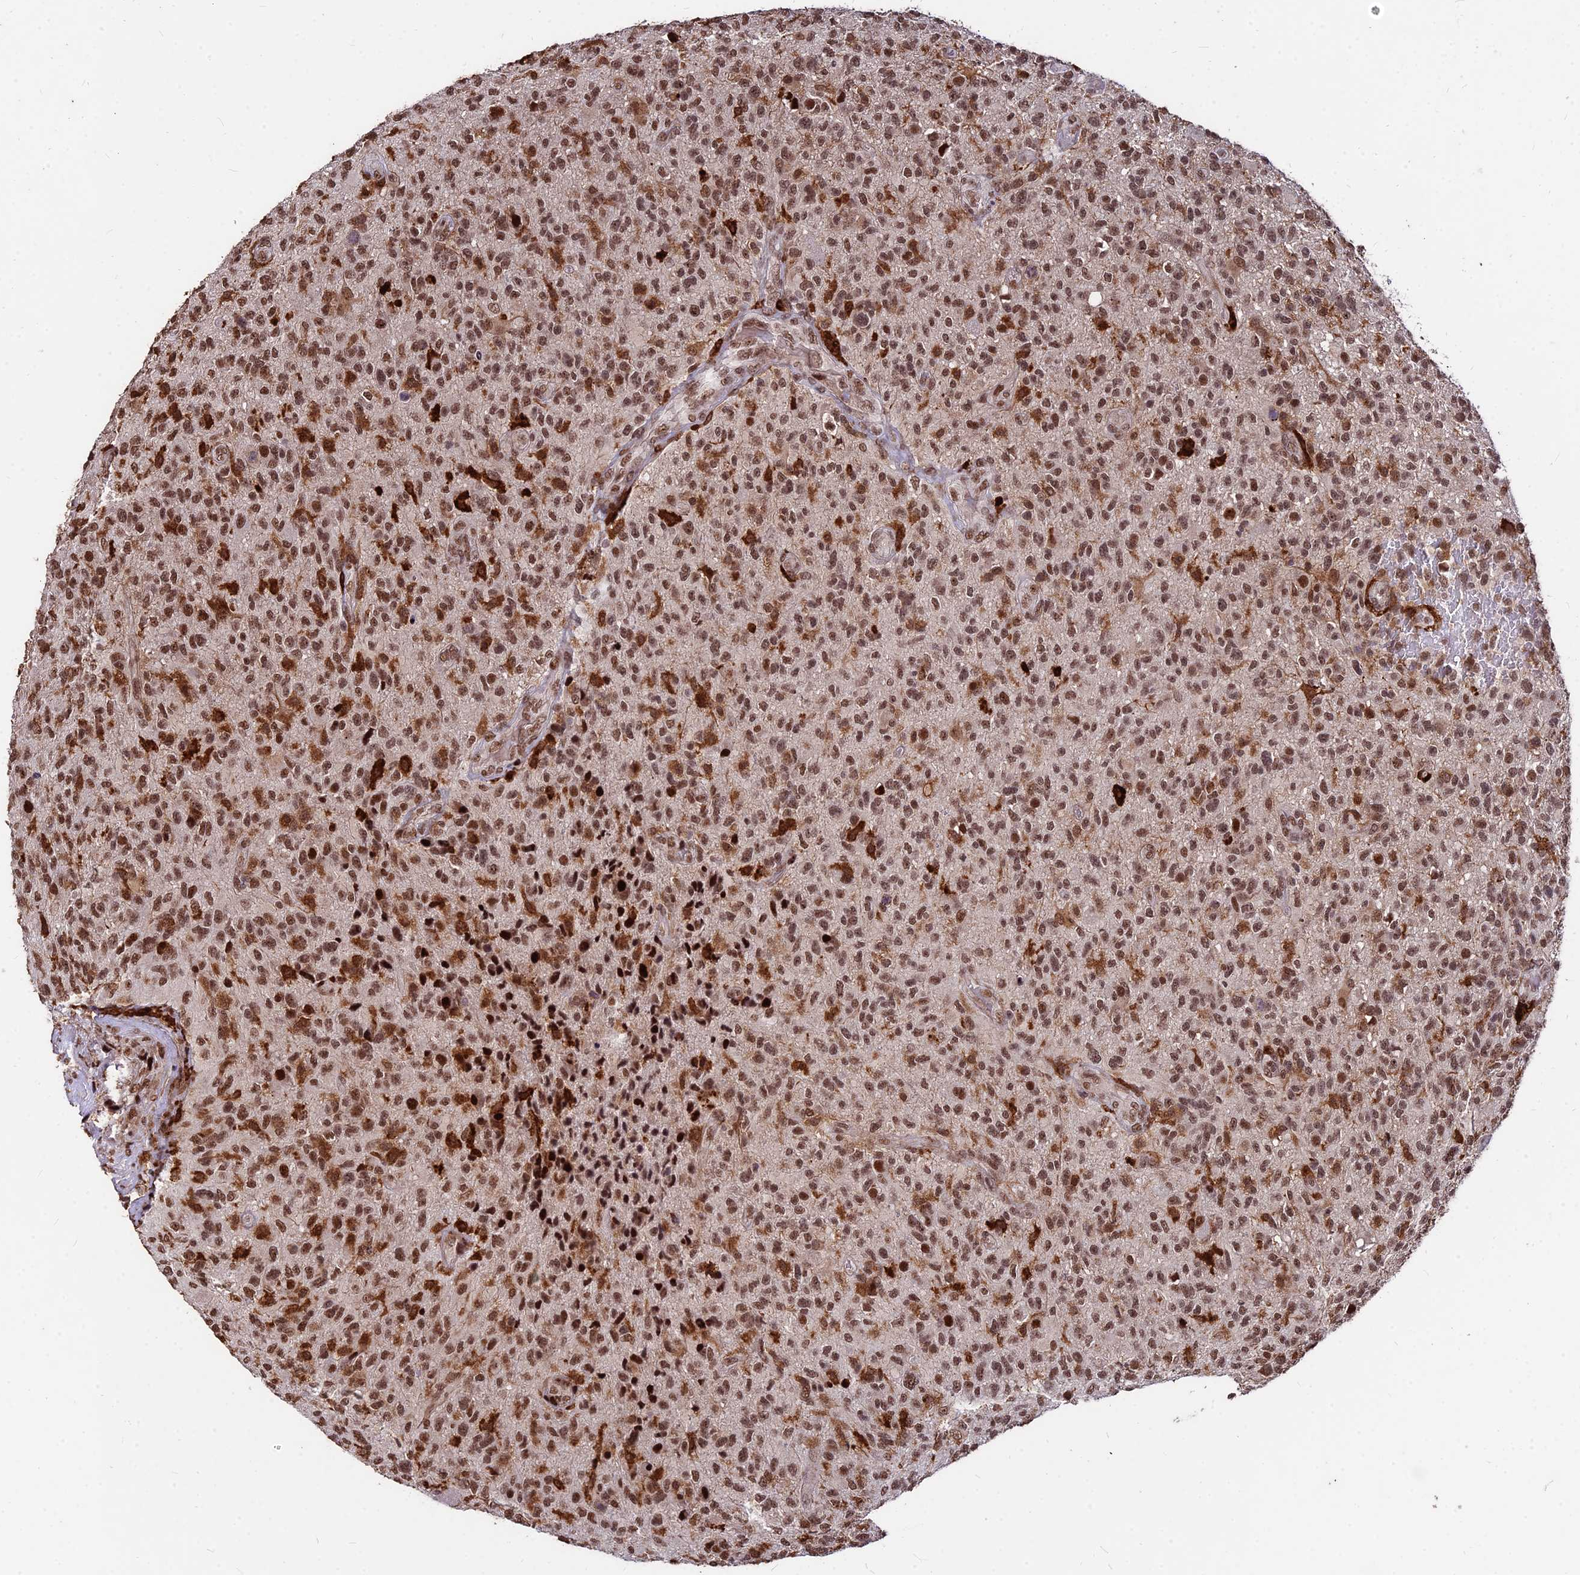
{"staining": {"intensity": "strong", "quantity": ">75%", "location": "nuclear"}, "tissue": "glioma", "cell_type": "Tumor cells", "image_type": "cancer", "snomed": [{"axis": "morphology", "description": "Glioma, malignant, High grade"}, {"axis": "topography", "description": "Brain"}], "caption": "Immunohistochemical staining of human malignant glioma (high-grade) exhibits high levels of strong nuclear protein positivity in about >75% of tumor cells. (brown staining indicates protein expression, while blue staining denotes nuclei).", "gene": "ZBED4", "patient": {"sex": "male", "age": 47}}